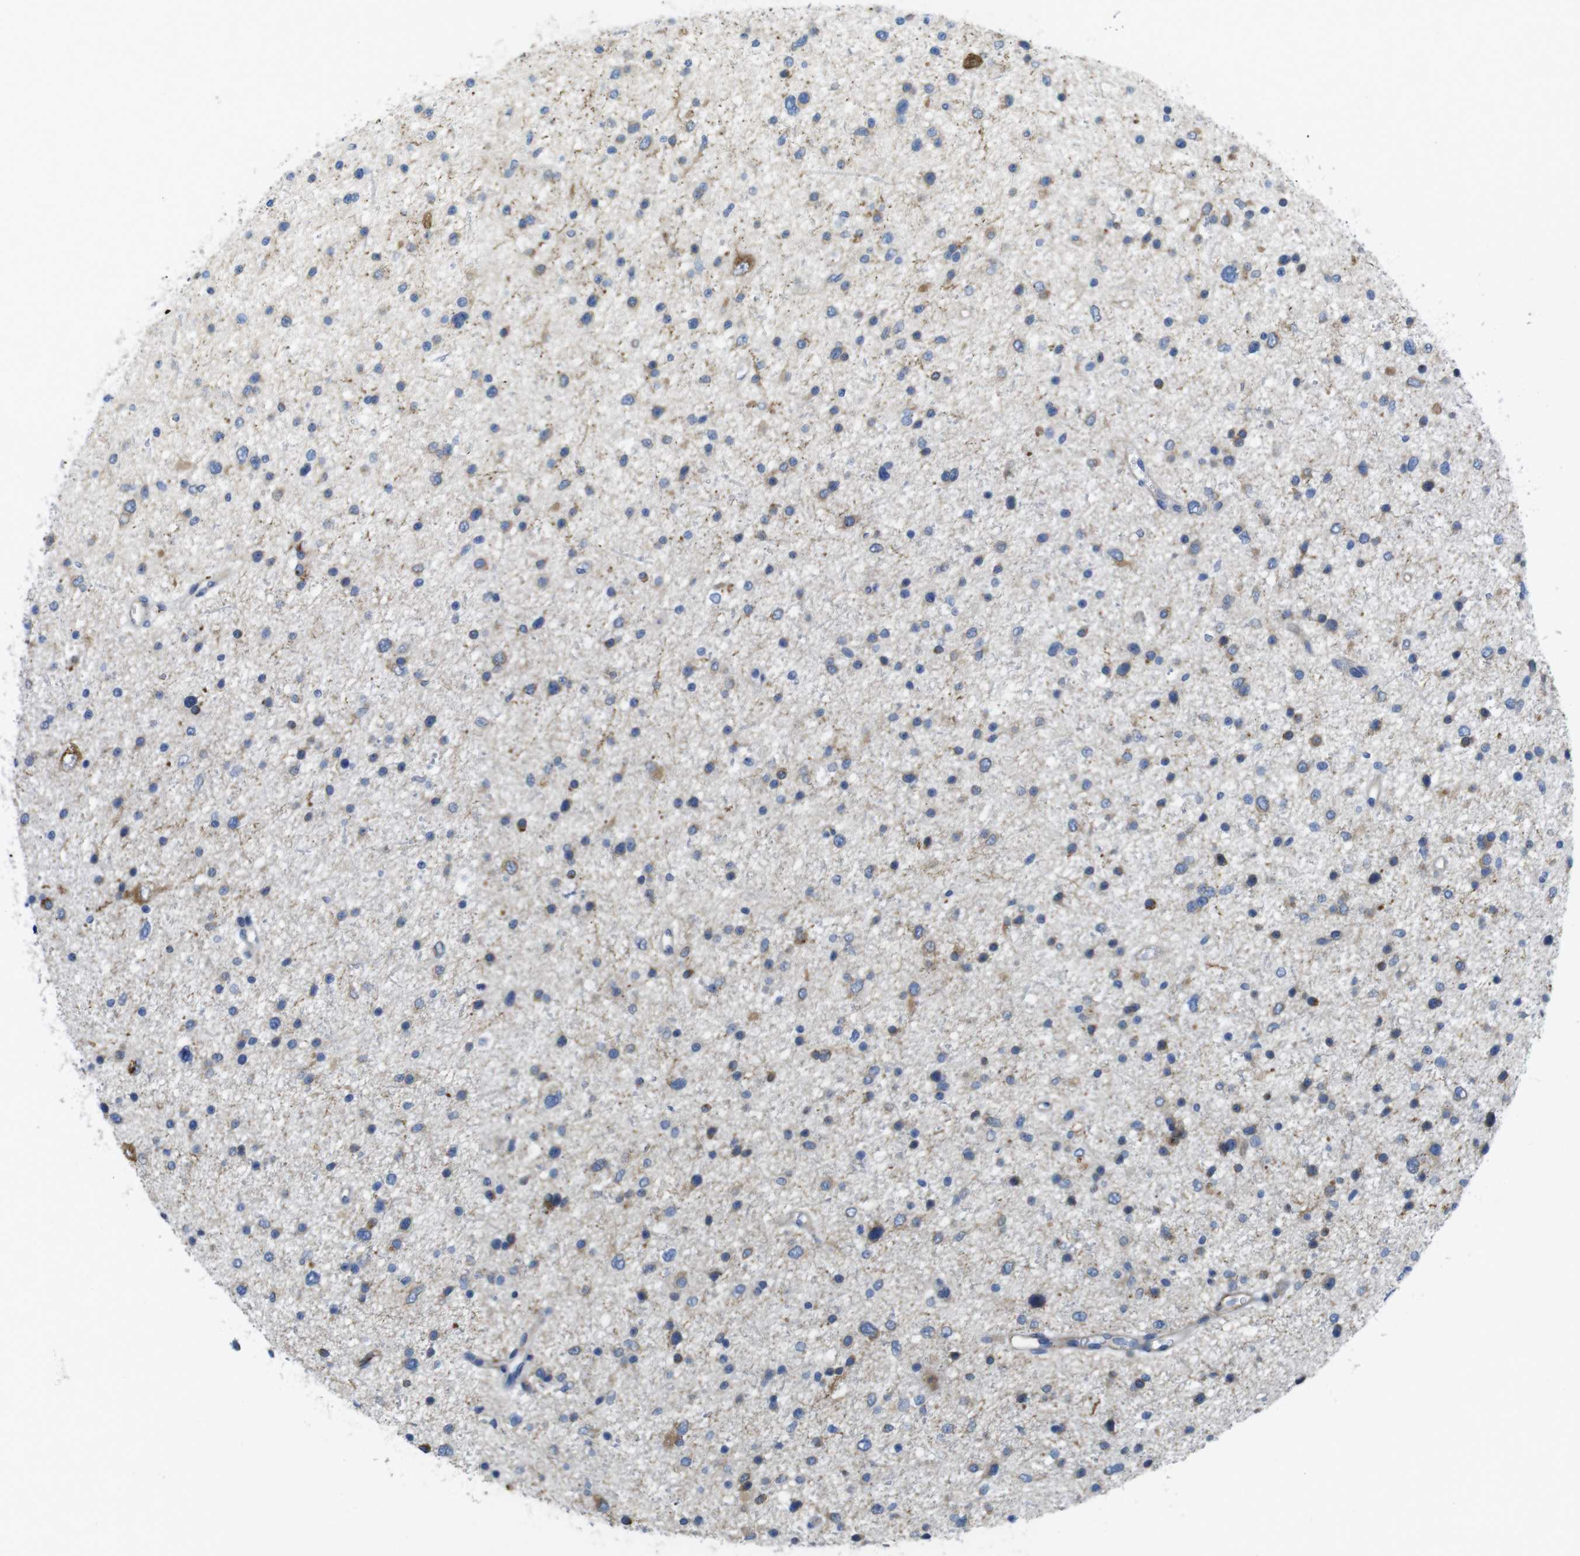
{"staining": {"intensity": "negative", "quantity": "none", "location": "none"}, "tissue": "glioma", "cell_type": "Tumor cells", "image_type": "cancer", "snomed": [{"axis": "morphology", "description": "Glioma, malignant, Low grade"}, {"axis": "topography", "description": "Brain"}], "caption": "Immunohistochemistry (IHC) image of neoplastic tissue: human low-grade glioma (malignant) stained with DAB shows no significant protein positivity in tumor cells.", "gene": "TMEM234", "patient": {"sex": "female", "age": 37}}